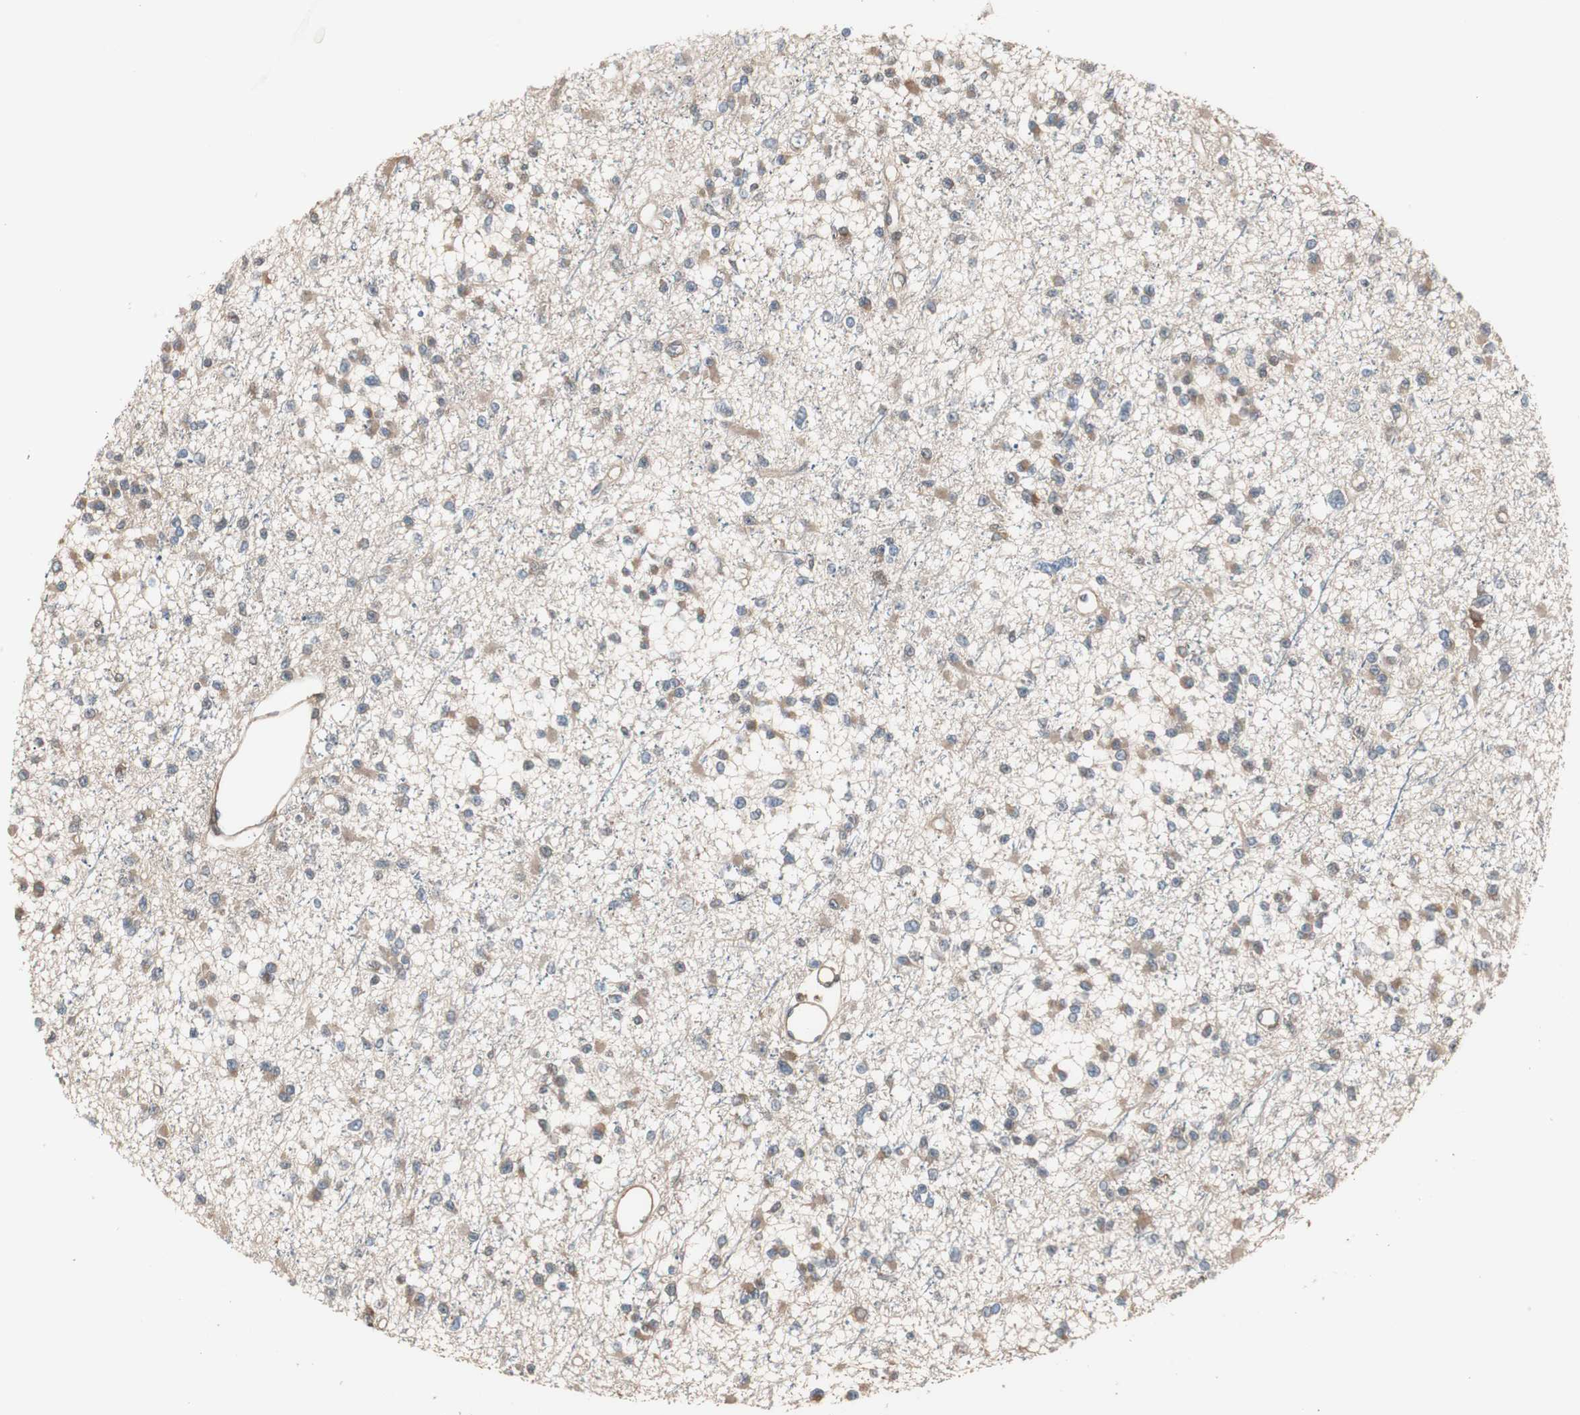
{"staining": {"intensity": "weak", "quantity": "25%-75%", "location": "cytoplasmic/membranous"}, "tissue": "glioma", "cell_type": "Tumor cells", "image_type": "cancer", "snomed": [{"axis": "morphology", "description": "Glioma, malignant, Low grade"}, {"axis": "topography", "description": "Brain"}], "caption": "Glioma was stained to show a protein in brown. There is low levels of weak cytoplasmic/membranous staining in approximately 25%-75% of tumor cells.", "gene": "CAPNS1", "patient": {"sex": "female", "age": 22}}